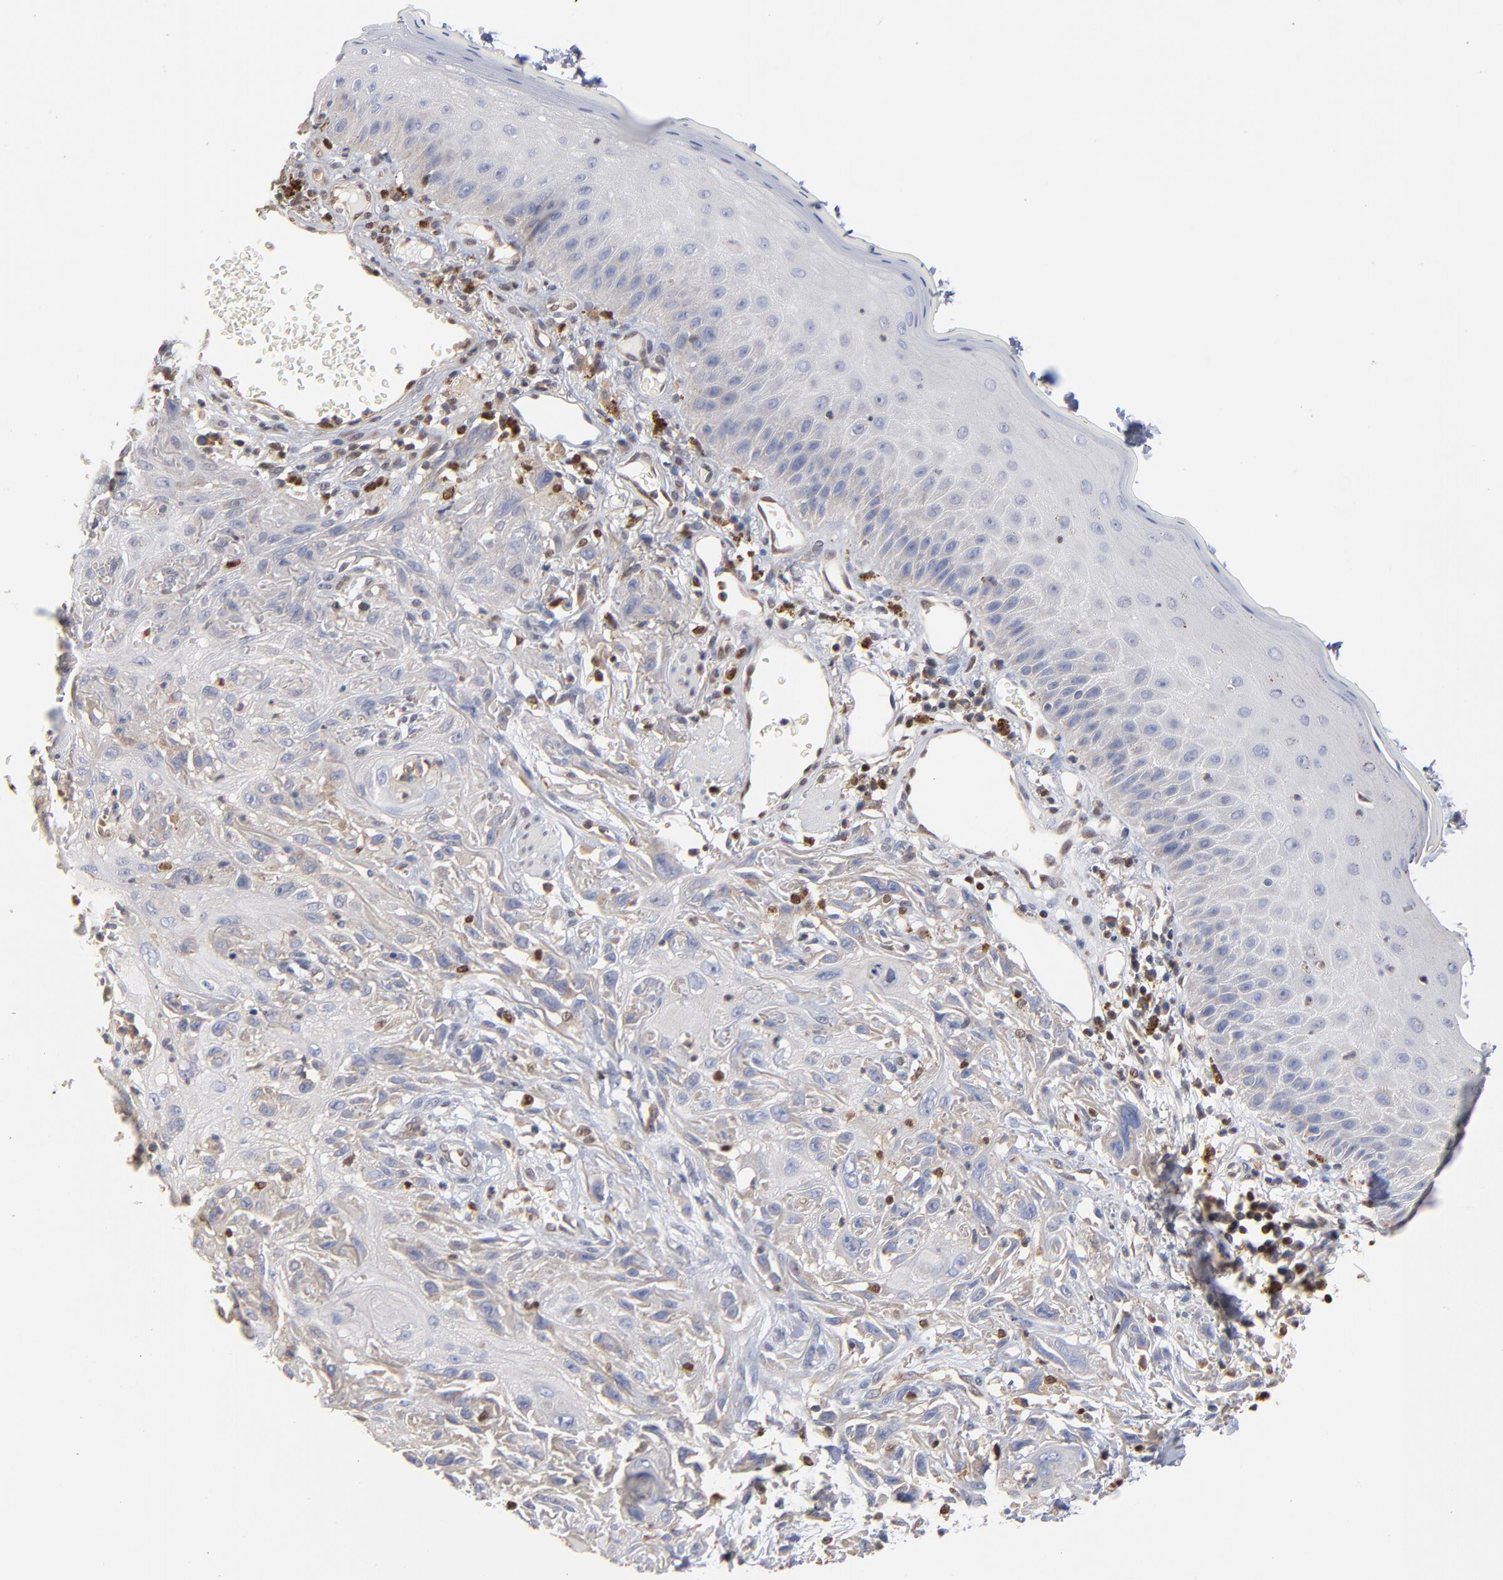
{"staining": {"intensity": "negative", "quantity": "none", "location": "none"}, "tissue": "skin cancer", "cell_type": "Tumor cells", "image_type": "cancer", "snomed": [{"axis": "morphology", "description": "Squamous cell carcinoma, NOS"}, {"axis": "topography", "description": "Skin"}], "caption": "This is an immunohistochemistry image of human skin cancer. There is no staining in tumor cells.", "gene": "ARHGEF6", "patient": {"sex": "female", "age": 59}}